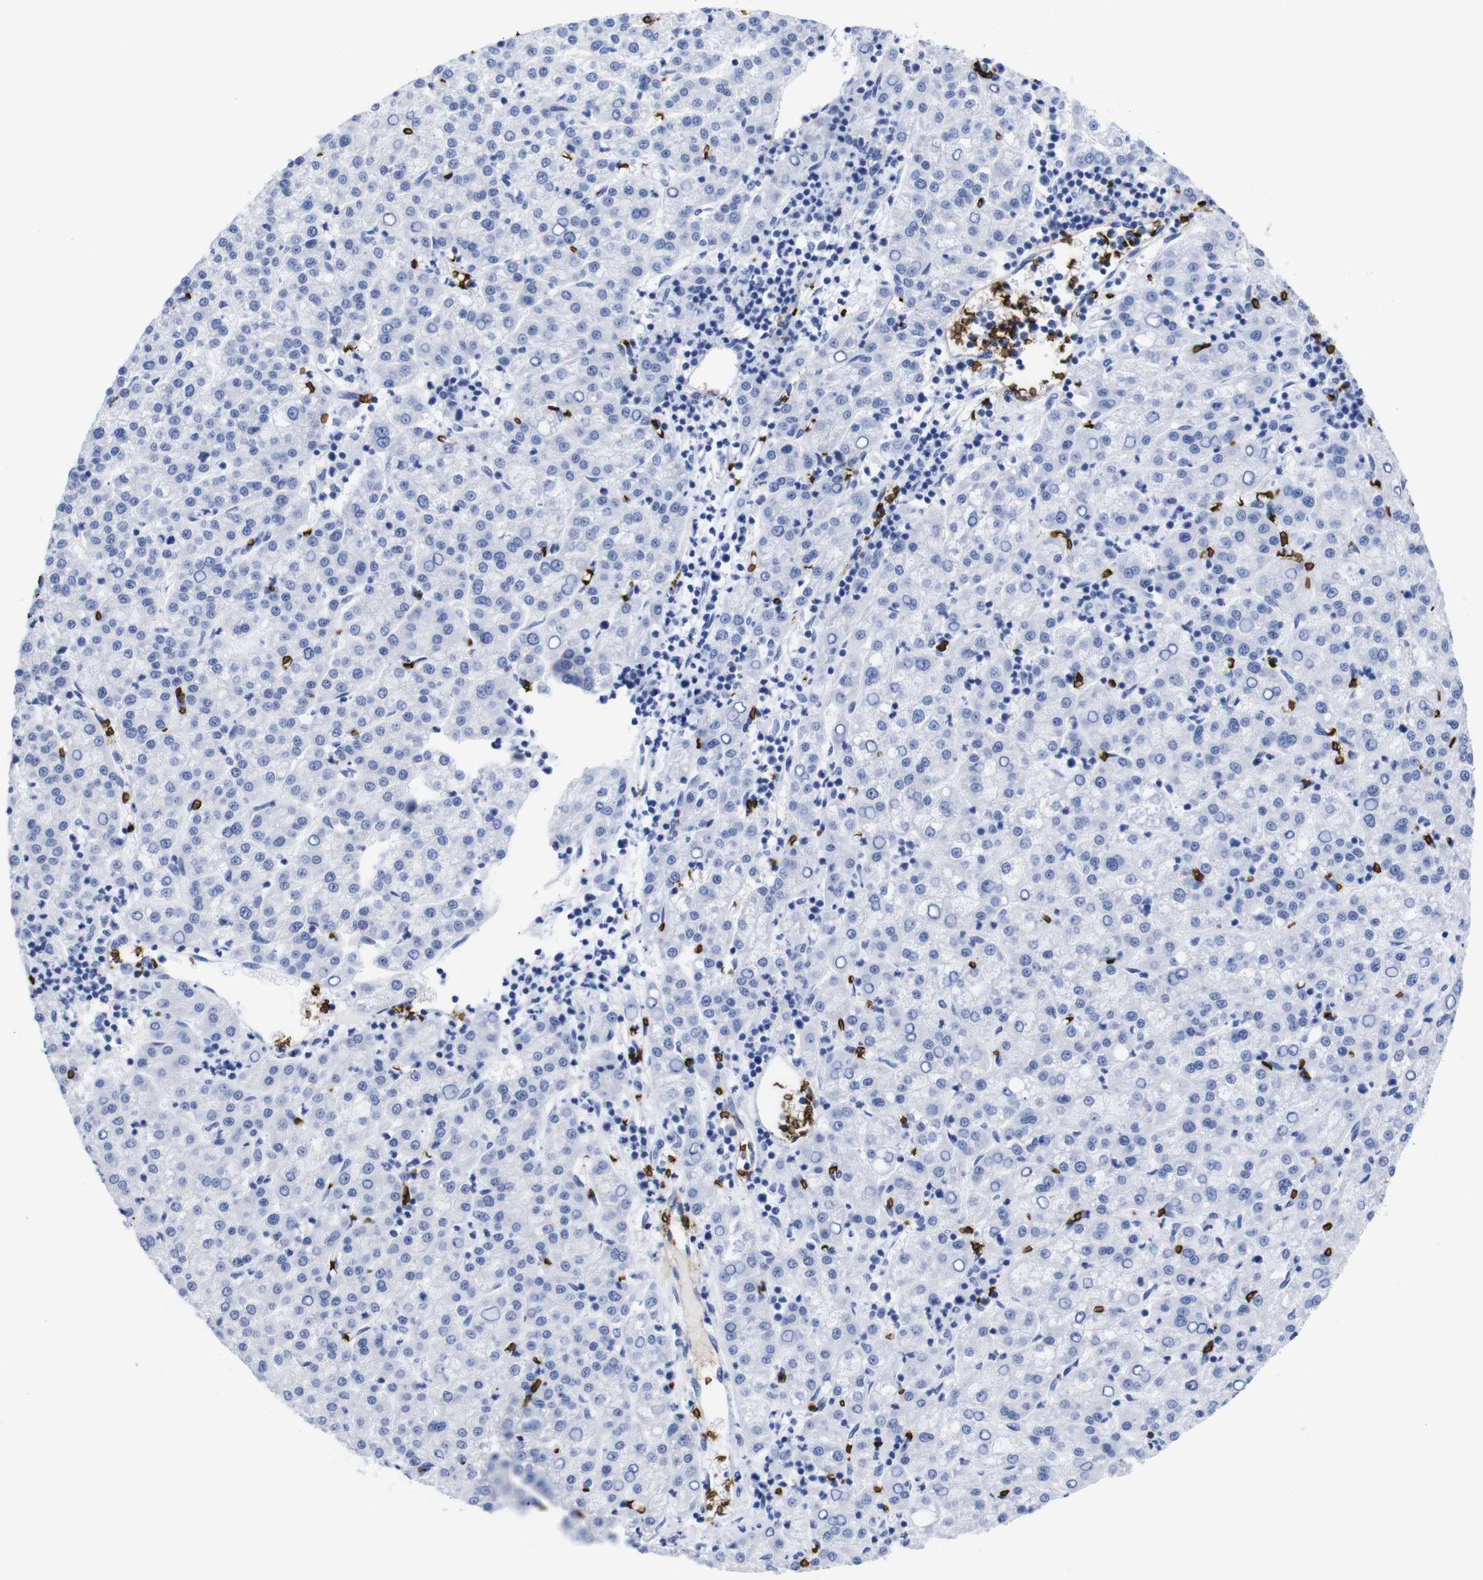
{"staining": {"intensity": "negative", "quantity": "none", "location": "none"}, "tissue": "liver cancer", "cell_type": "Tumor cells", "image_type": "cancer", "snomed": [{"axis": "morphology", "description": "Carcinoma, Hepatocellular, NOS"}, {"axis": "topography", "description": "Liver"}], "caption": "DAB immunohistochemical staining of human hepatocellular carcinoma (liver) reveals no significant staining in tumor cells.", "gene": "S1PR2", "patient": {"sex": "female", "age": 58}}